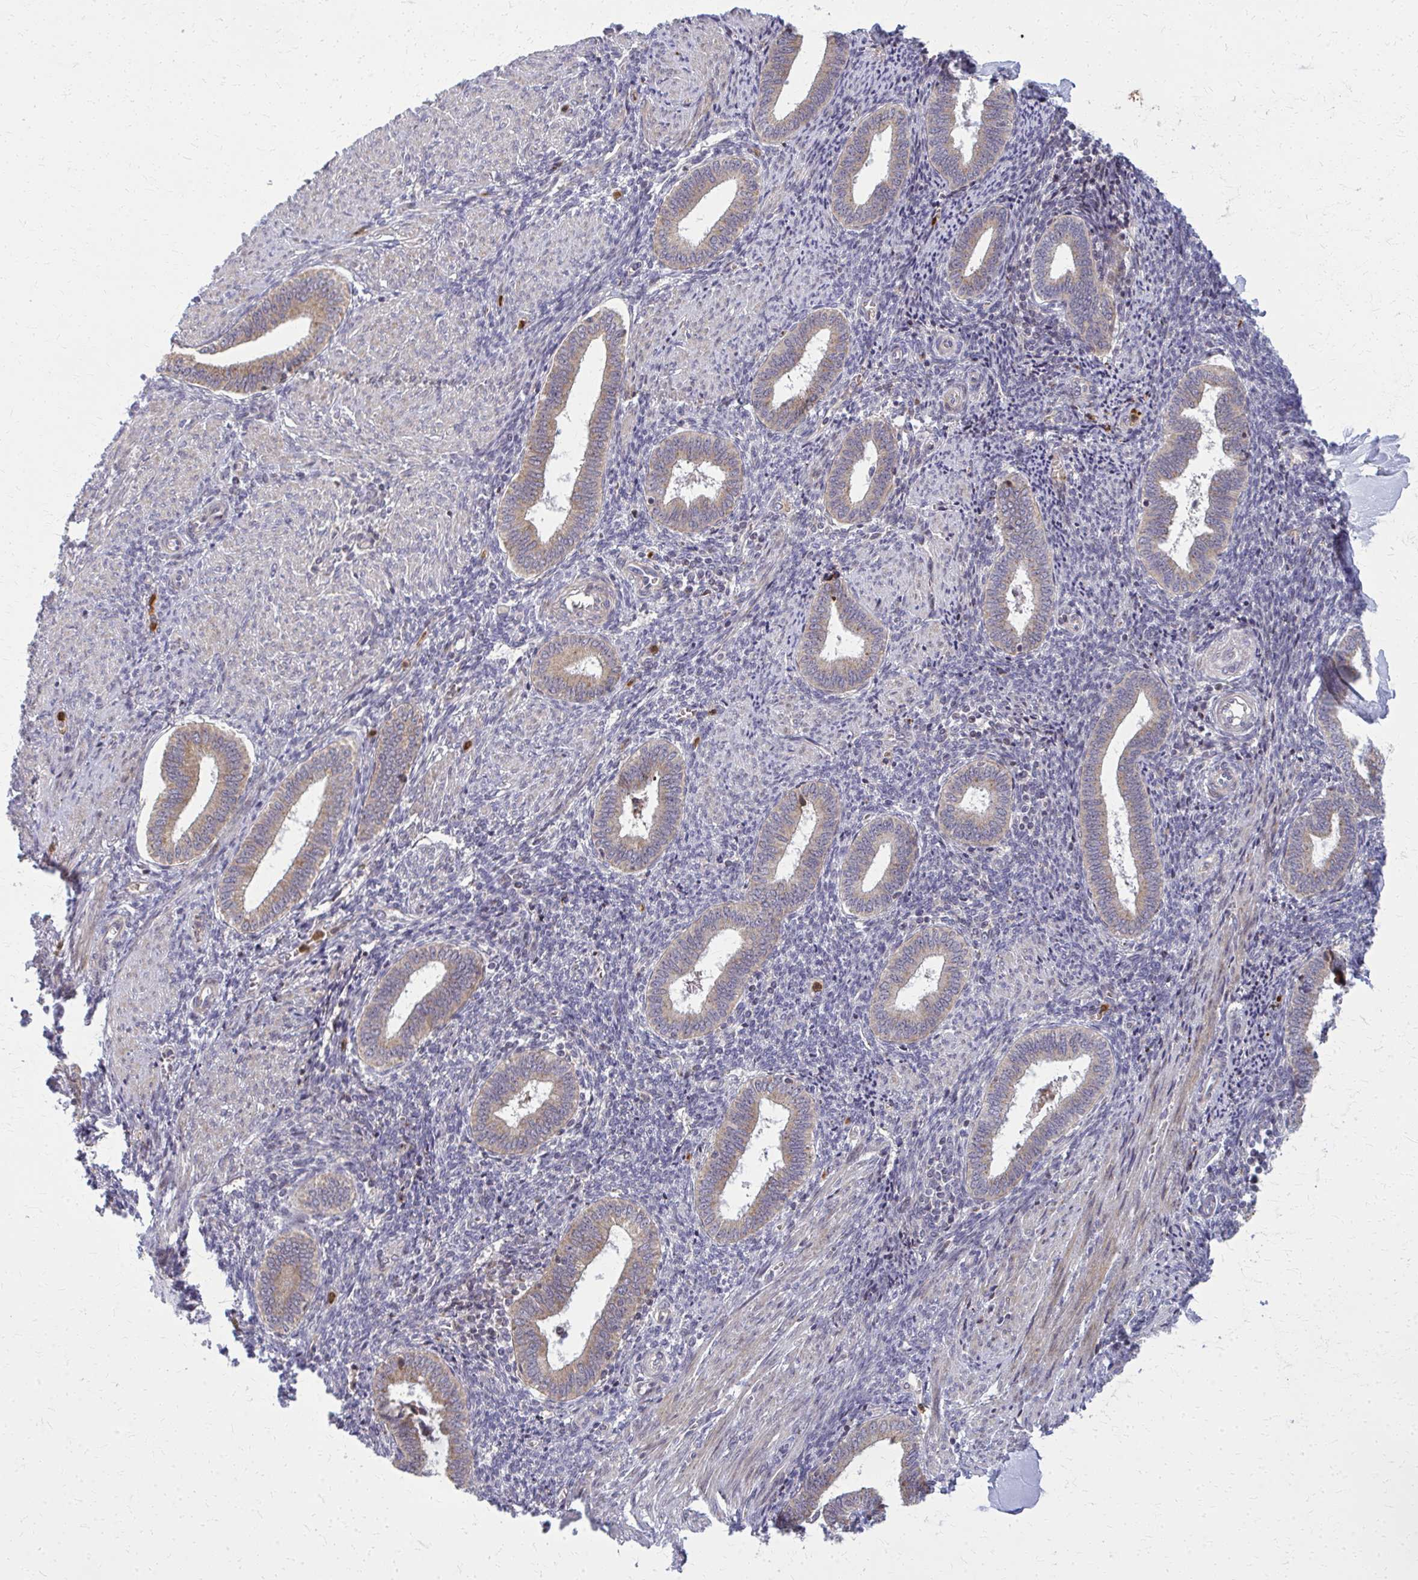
{"staining": {"intensity": "weak", "quantity": "<25%", "location": "cytoplasmic/membranous"}, "tissue": "endometrium", "cell_type": "Cells in endometrial stroma", "image_type": "normal", "snomed": [{"axis": "morphology", "description": "Normal tissue, NOS"}, {"axis": "topography", "description": "Endometrium"}], "caption": "A high-resolution micrograph shows immunohistochemistry (IHC) staining of normal endometrium, which exhibits no significant staining in cells in endometrial stroma. Nuclei are stained in blue.", "gene": "MCCC1", "patient": {"sex": "female", "age": 42}}